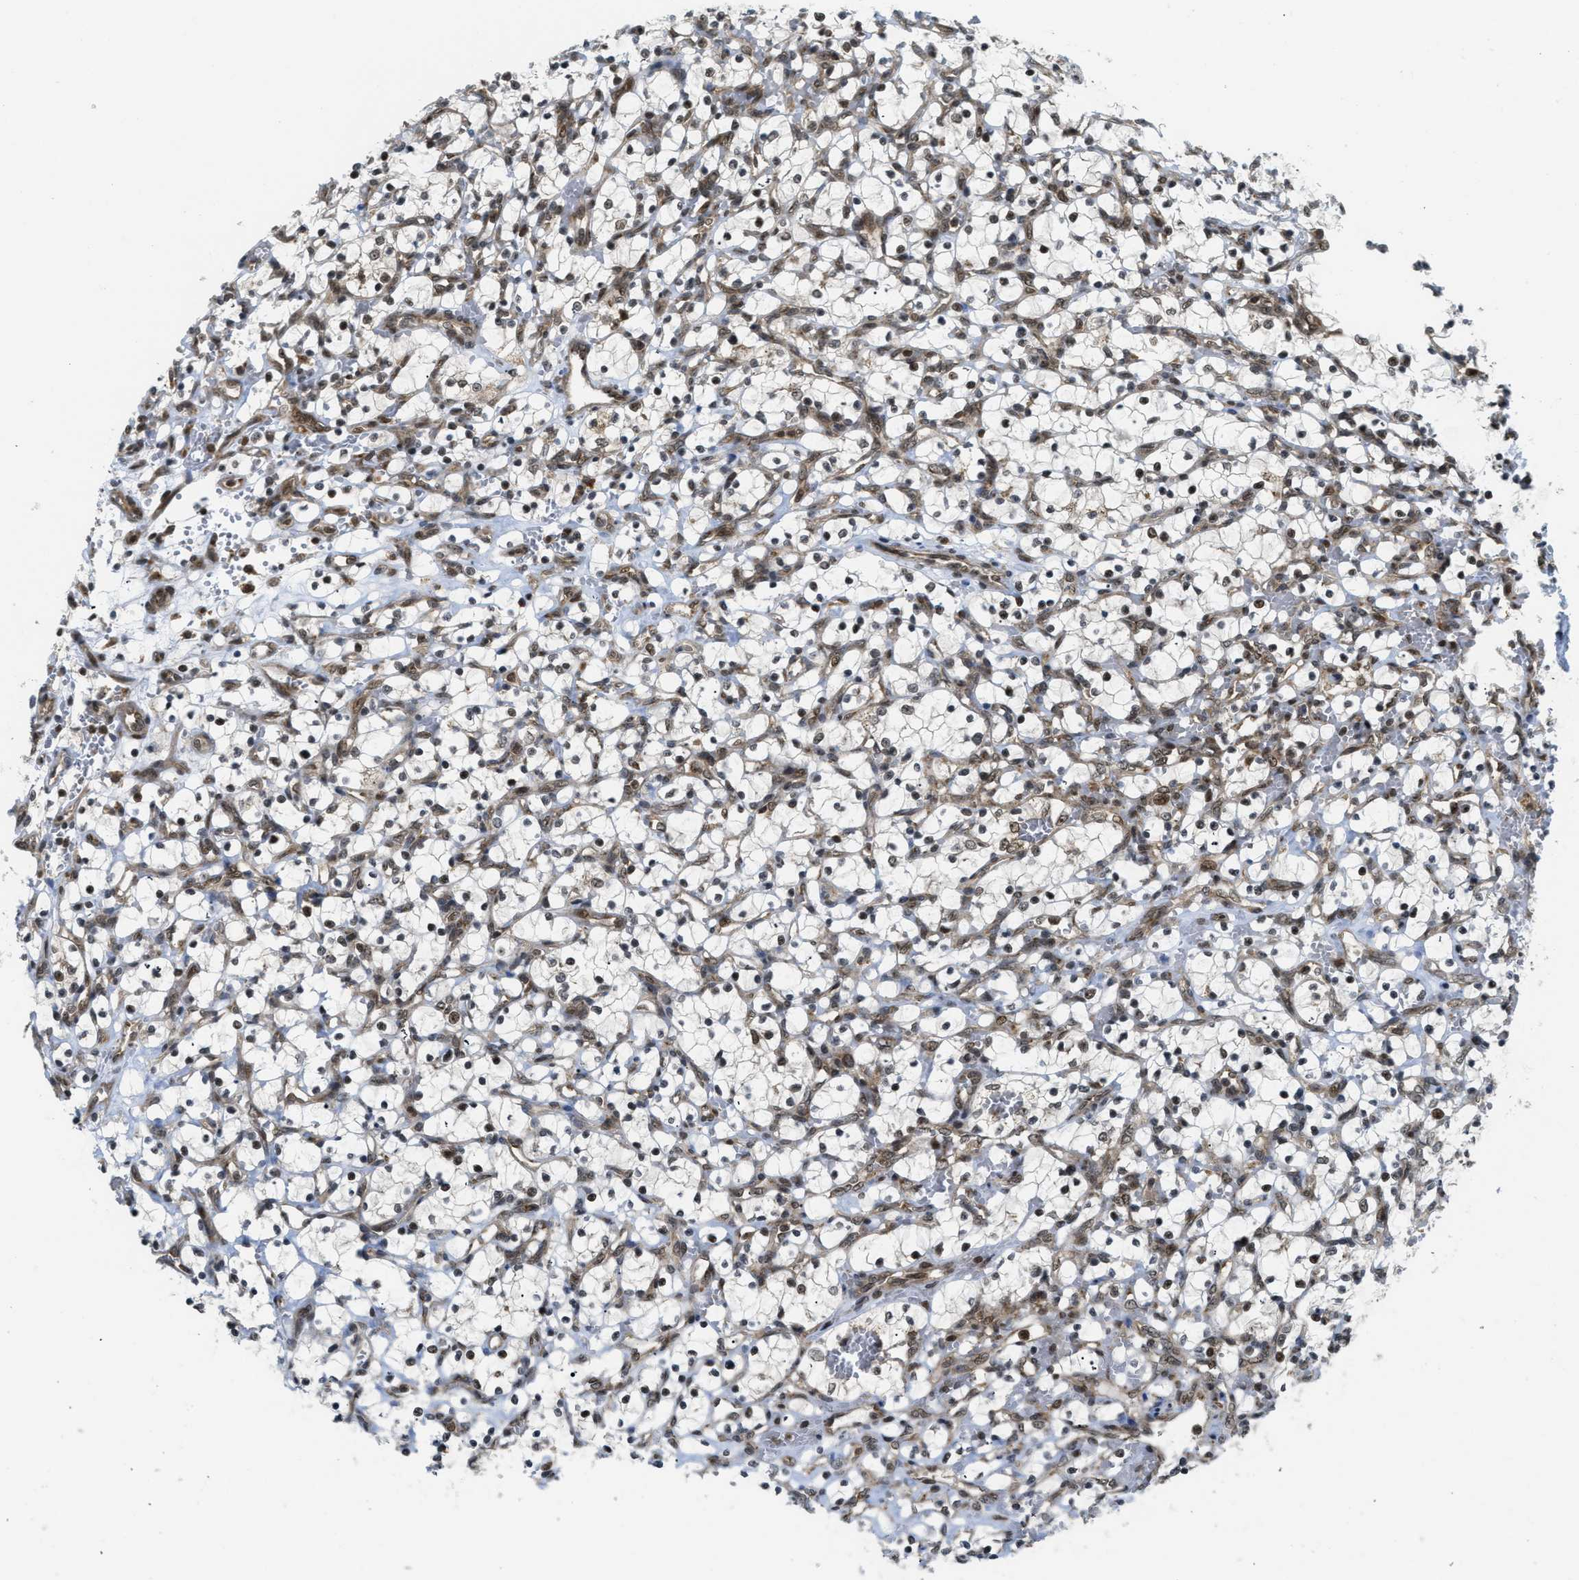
{"staining": {"intensity": "moderate", "quantity": "<25%", "location": "nuclear"}, "tissue": "renal cancer", "cell_type": "Tumor cells", "image_type": "cancer", "snomed": [{"axis": "morphology", "description": "Adenocarcinoma, NOS"}, {"axis": "topography", "description": "Kidney"}], "caption": "Tumor cells demonstrate low levels of moderate nuclear expression in approximately <25% of cells in adenocarcinoma (renal).", "gene": "TACC1", "patient": {"sex": "female", "age": 69}}